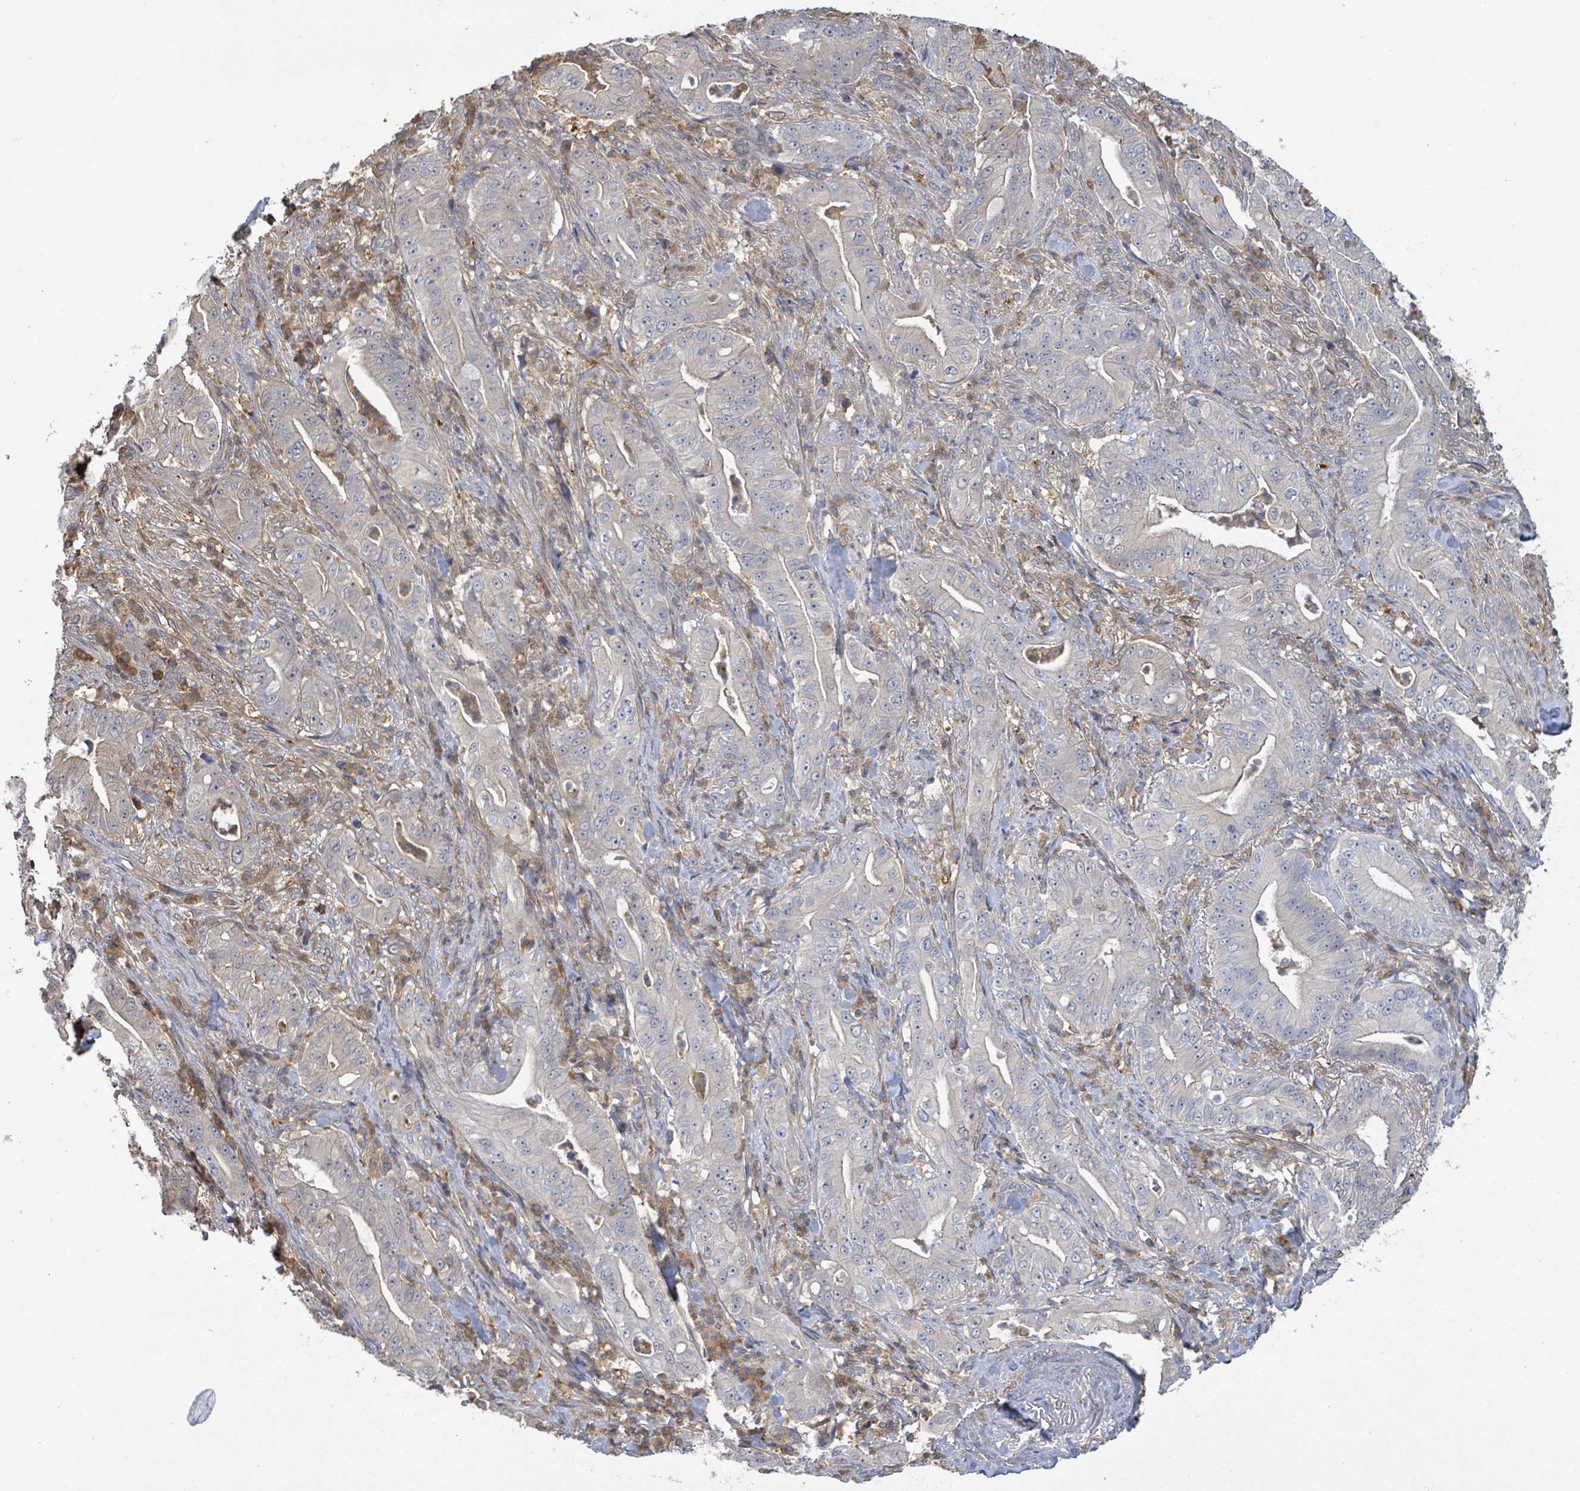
{"staining": {"intensity": "negative", "quantity": "none", "location": "none"}, "tissue": "pancreatic cancer", "cell_type": "Tumor cells", "image_type": "cancer", "snomed": [{"axis": "morphology", "description": "Adenocarcinoma, NOS"}, {"axis": "topography", "description": "Pancreas"}], "caption": "Immunohistochemistry image of neoplastic tissue: adenocarcinoma (pancreatic) stained with DAB (3,3'-diaminobenzidine) shows no significant protein staining in tumor cells.", "gene": "PGAM1", "patient": {"sex": "male", "age": 71}}